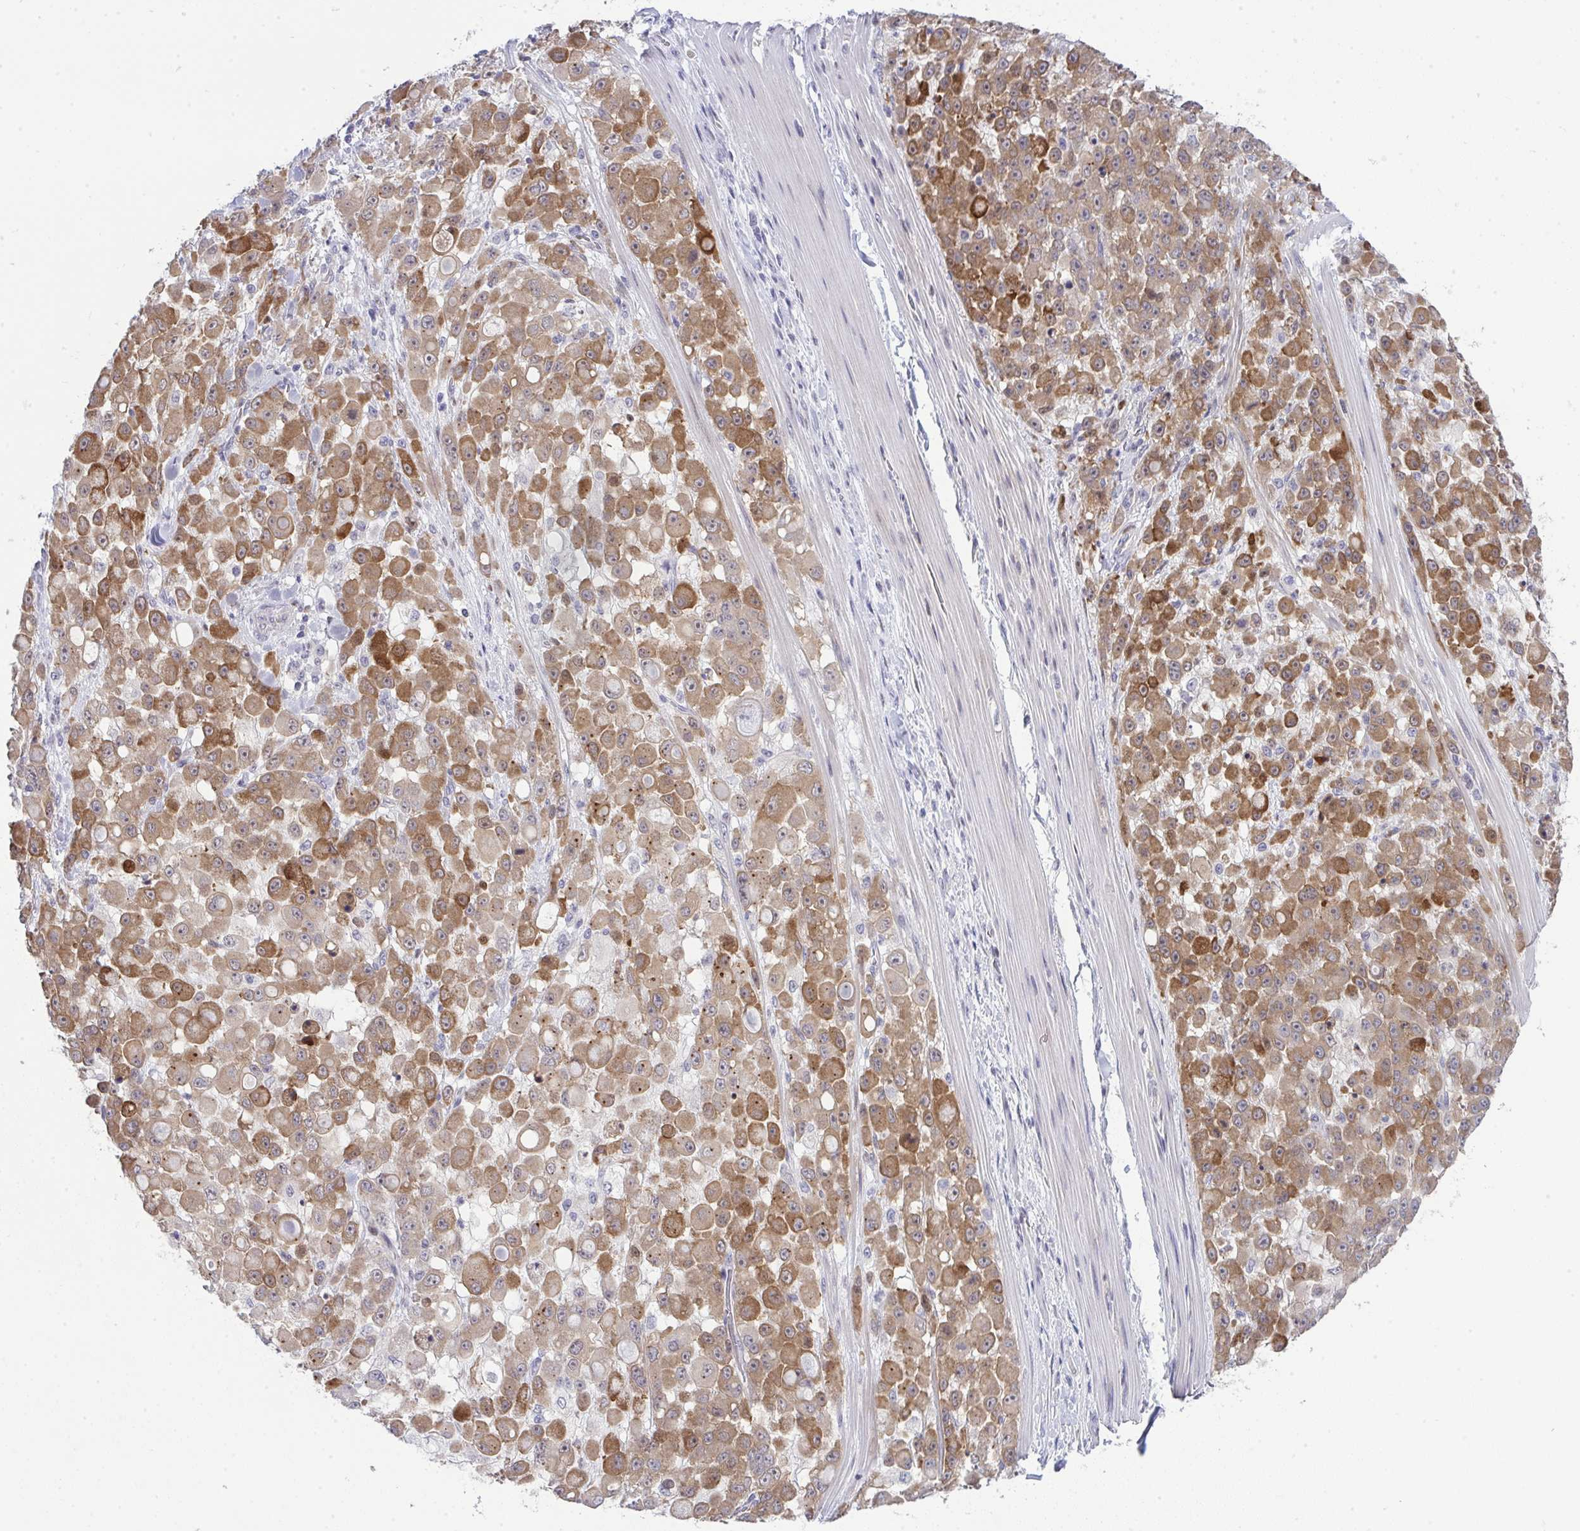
{"staining": {"intensity": "moderate", "quantity": ">75%", "location": "cytoplasmic/membranous"}, "tissue": "stomach cancer", "cell_type": "Tumor cells", "image_type": "cancer", "snomed": [{"axis": "morphology", "description": "Adenocarcinoma, NOS"}, {"axis": "topography", "description": "Stomach"}], "caption": "Human stomach adenocarcinoma stained with a brown dye exhibits moderate cytoplasmic/membranous positive staining in about >75% of tumor cells.", "gene": "GALNT16", "patient": {"sex": "female", "age": 76}}